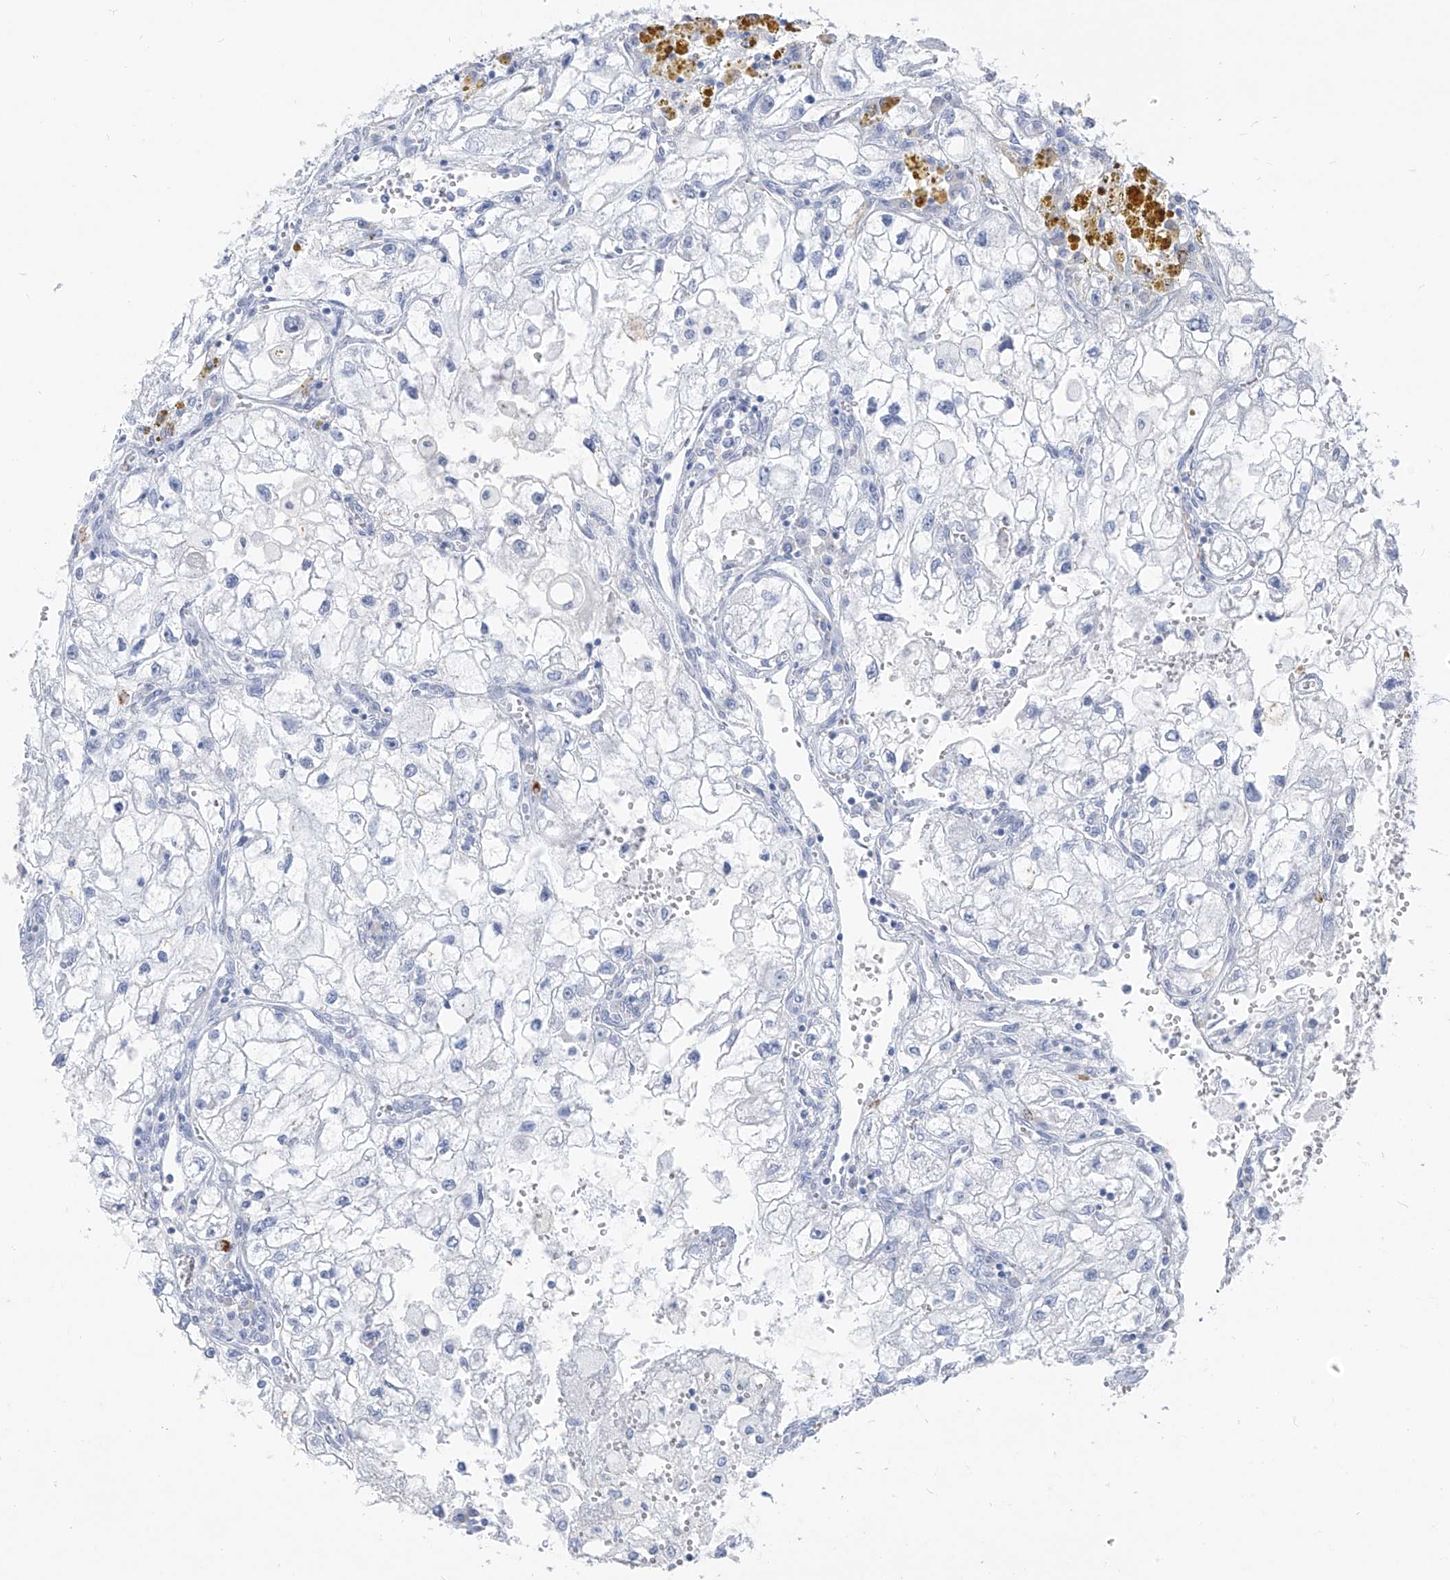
{"staining": {"intensity": "negative", "quantity": "none", "location": "none"}, "tissue": "renal cancer", "cell_type": "Tumor cells", "image_type": "cancer", "snomed": [{"axis": "morphology", "description": "Adenocarcinoma, NOS"}, {"axis": "topography", "description": "Kidney"}], "caption": "IHC of human renal adenocarcinoma reveals no positivity in tumor cells.", "gene": "CX3CR1", "patient": {"sex": "female", "age": 70}}